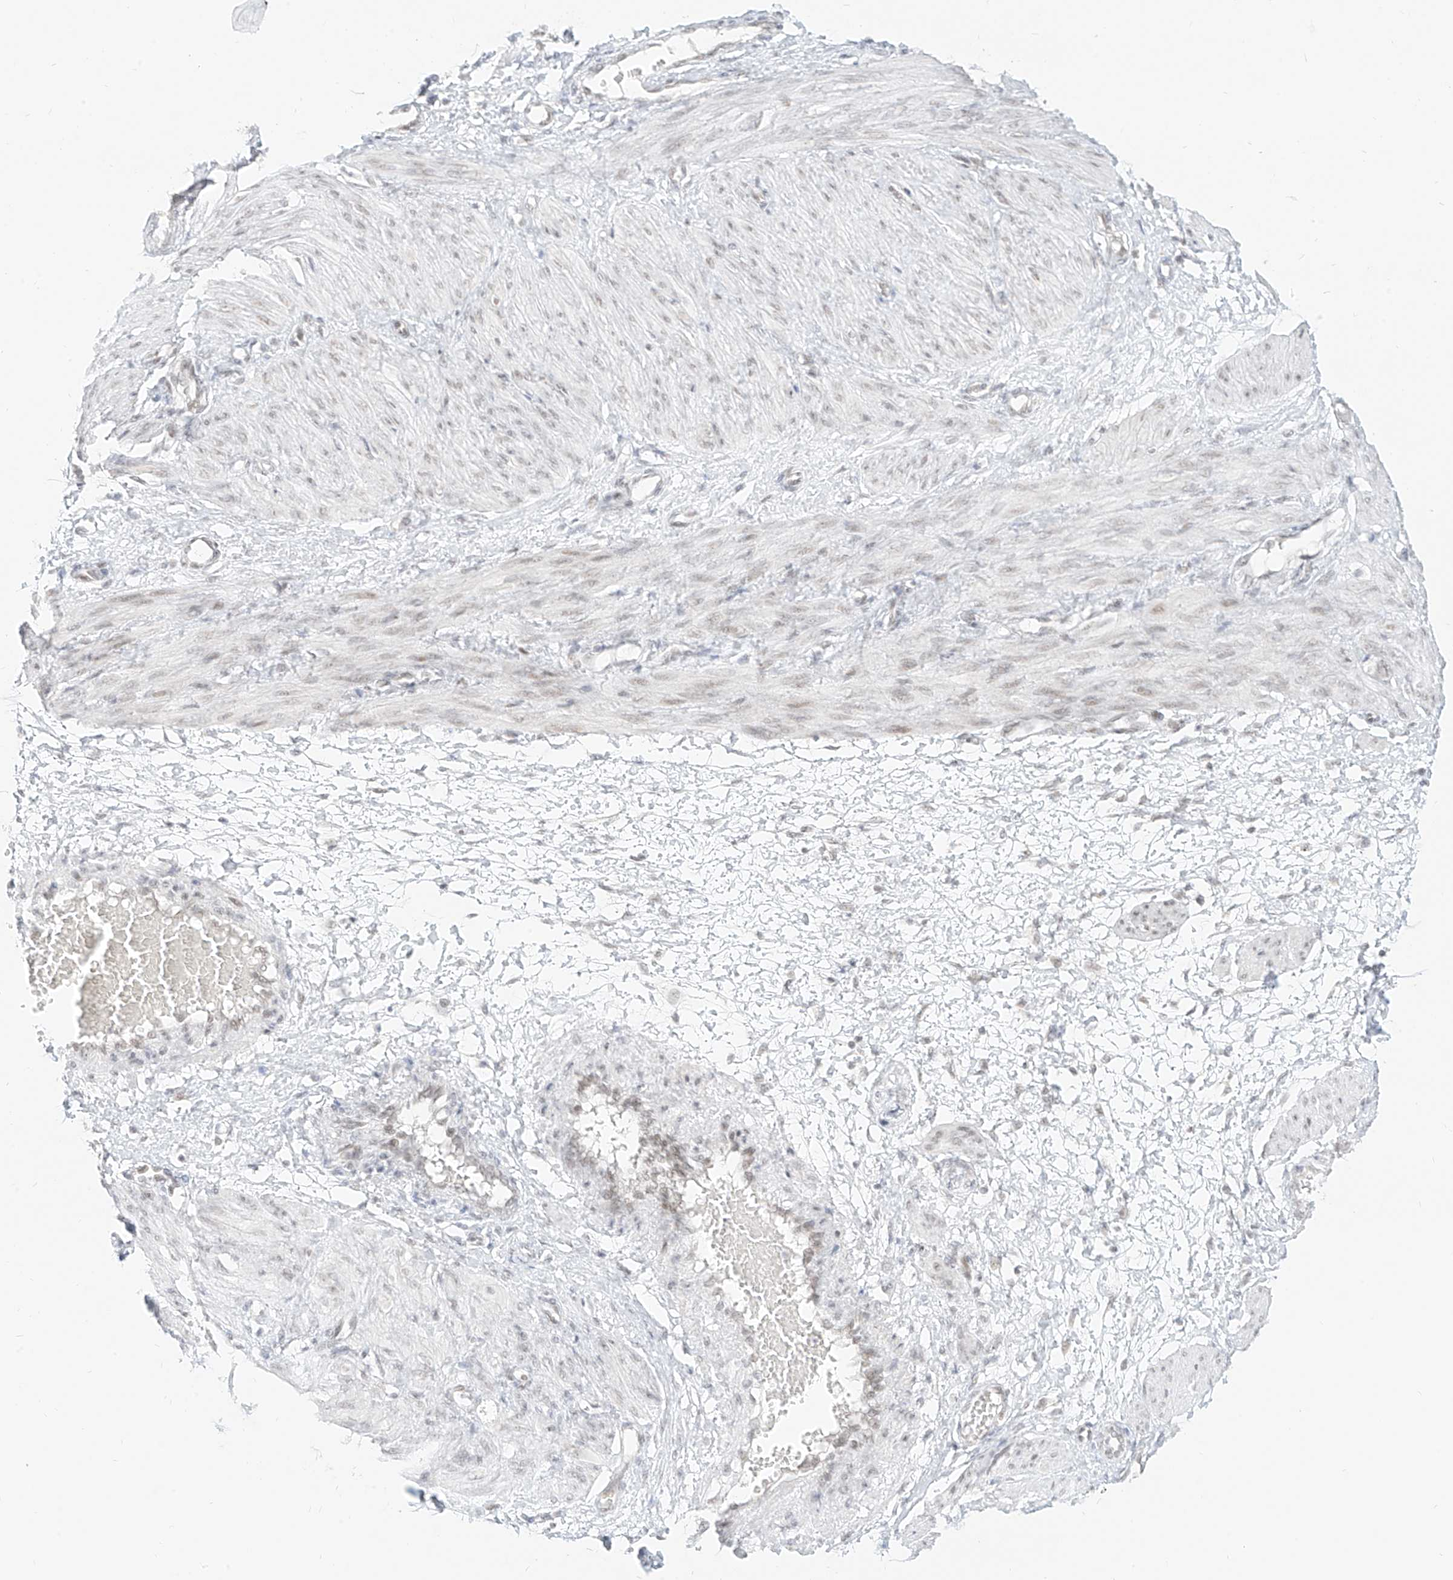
{"staining": {"intensity": "negative", "quantity": "none", "location": "none"}, "tissue": "smooth muscle", "cell_type": "Smooth muscle cells", "image_type": "normal", "snomed": [{"axis": "morphology", "description": "Normal tissue, NOS"}, {"axis": "topography", "description": "Endometrium"}], "caption": "DAB (3,3'-diaminobenzidine) immunohistochemical staining of unremarkable smooth muscle reveals no significant positivity in smooth muscle cells. (DAB immunohistochemistry (IHC) visualized using brightfield microscopy, high magnification).", "gene": "SUPT5H", "patient": {"sex": "female", "age": 33}}